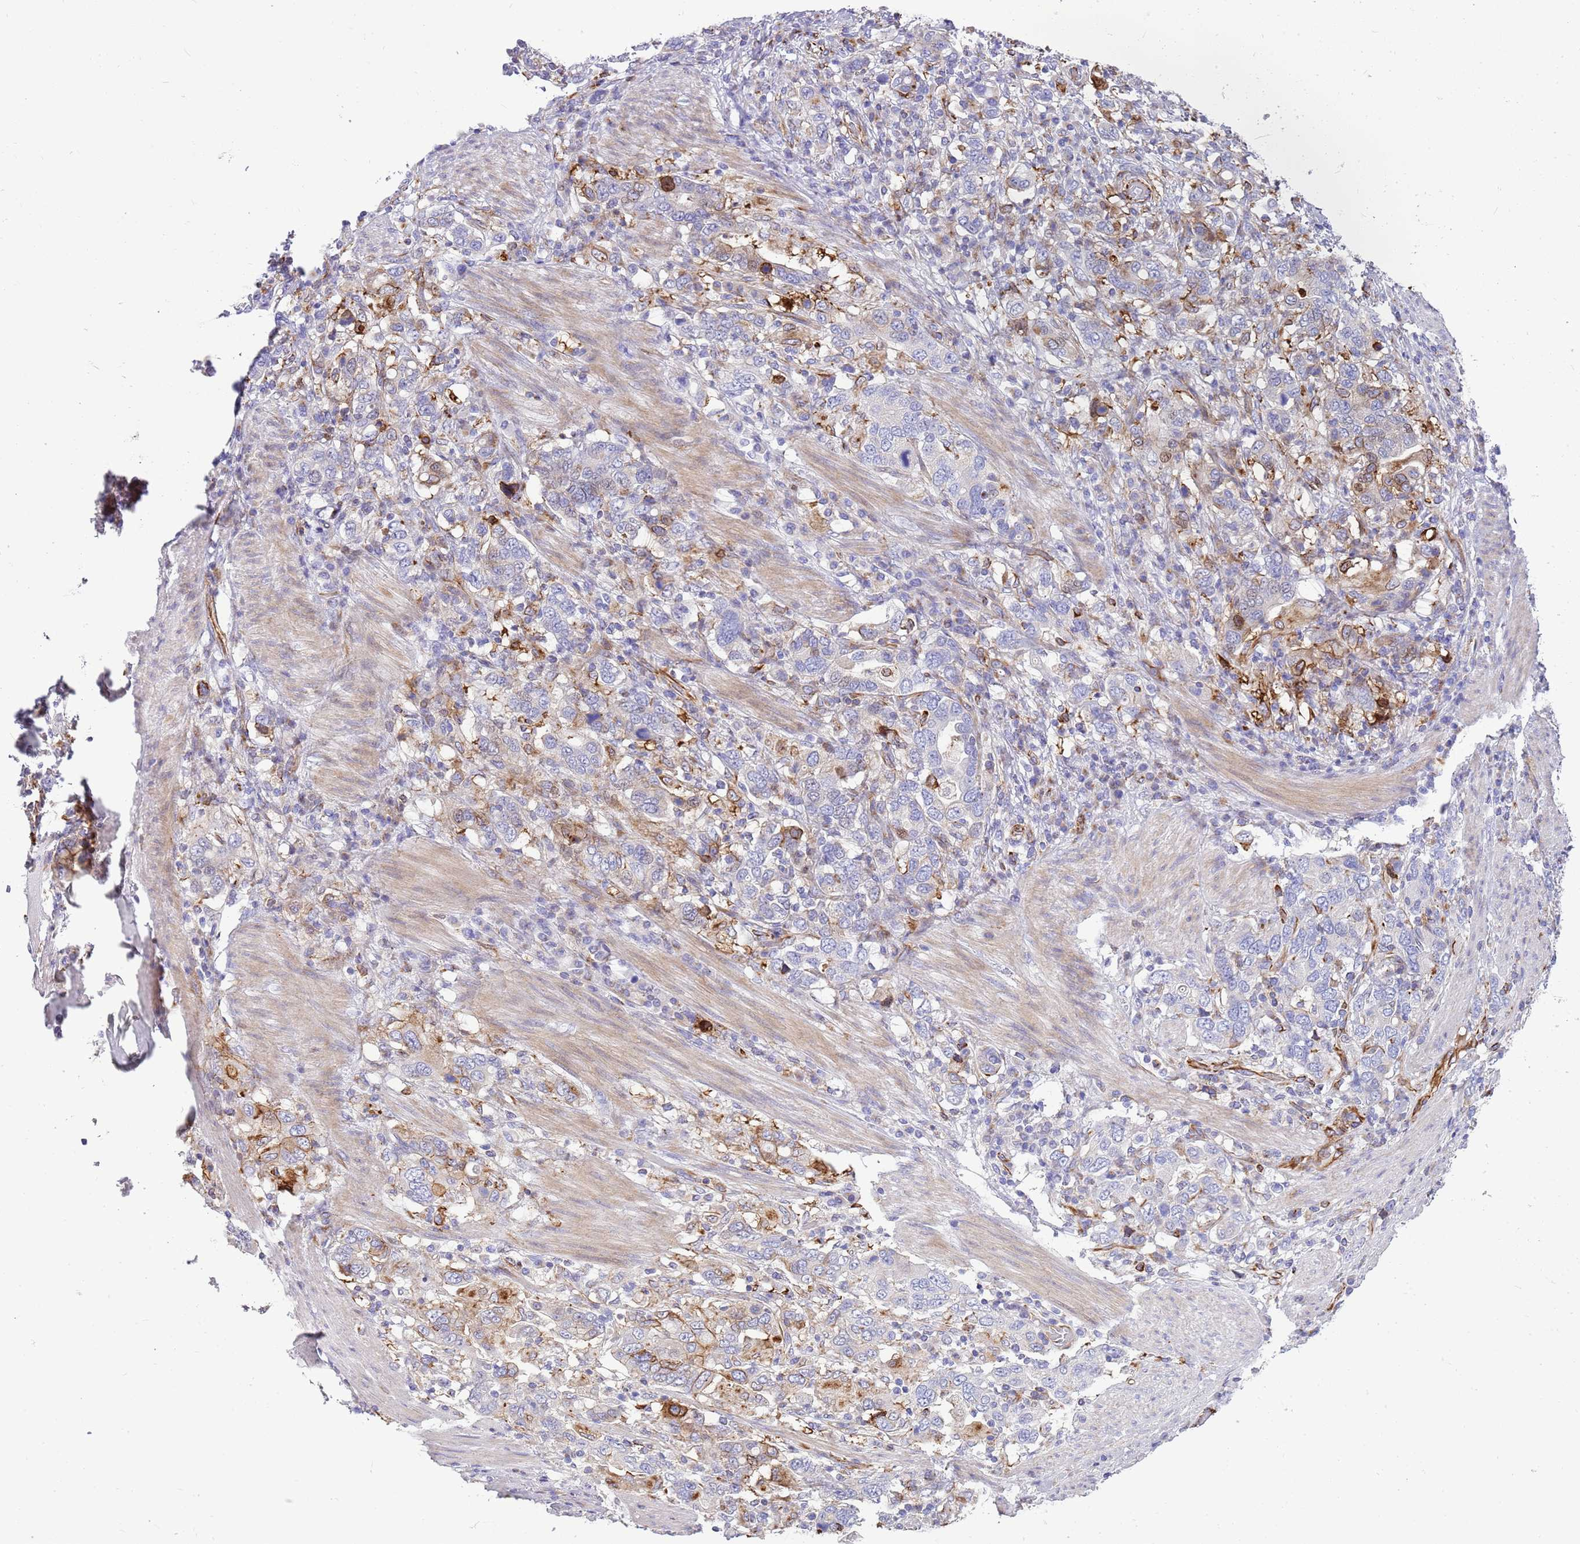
{"staining": {"intensity": "negative", "quantity": "none", "location": "none"}, "tissue": "stomach cancer", "cell_type": "Tumor cells", "image_type": "cancer", "snomed": [{"axis": "morphology", "description": "Adenocarcinoma, NOS"}, {"axis": "topography", "description": "Stomach, upper"}, {"axis": "topography", "description": "Stomach"}], "caption": "Adenocarcinoma (stomach) was stained to show a protein in brown. There is no significant expression in tumor cells. (Brightfield microscopy of DAB (3,3'-diaminobenzidine) immunohistochemistry at high magnification).", "gene": "ZDHHC1", "patient": {"sex": "male", "age": 62}}